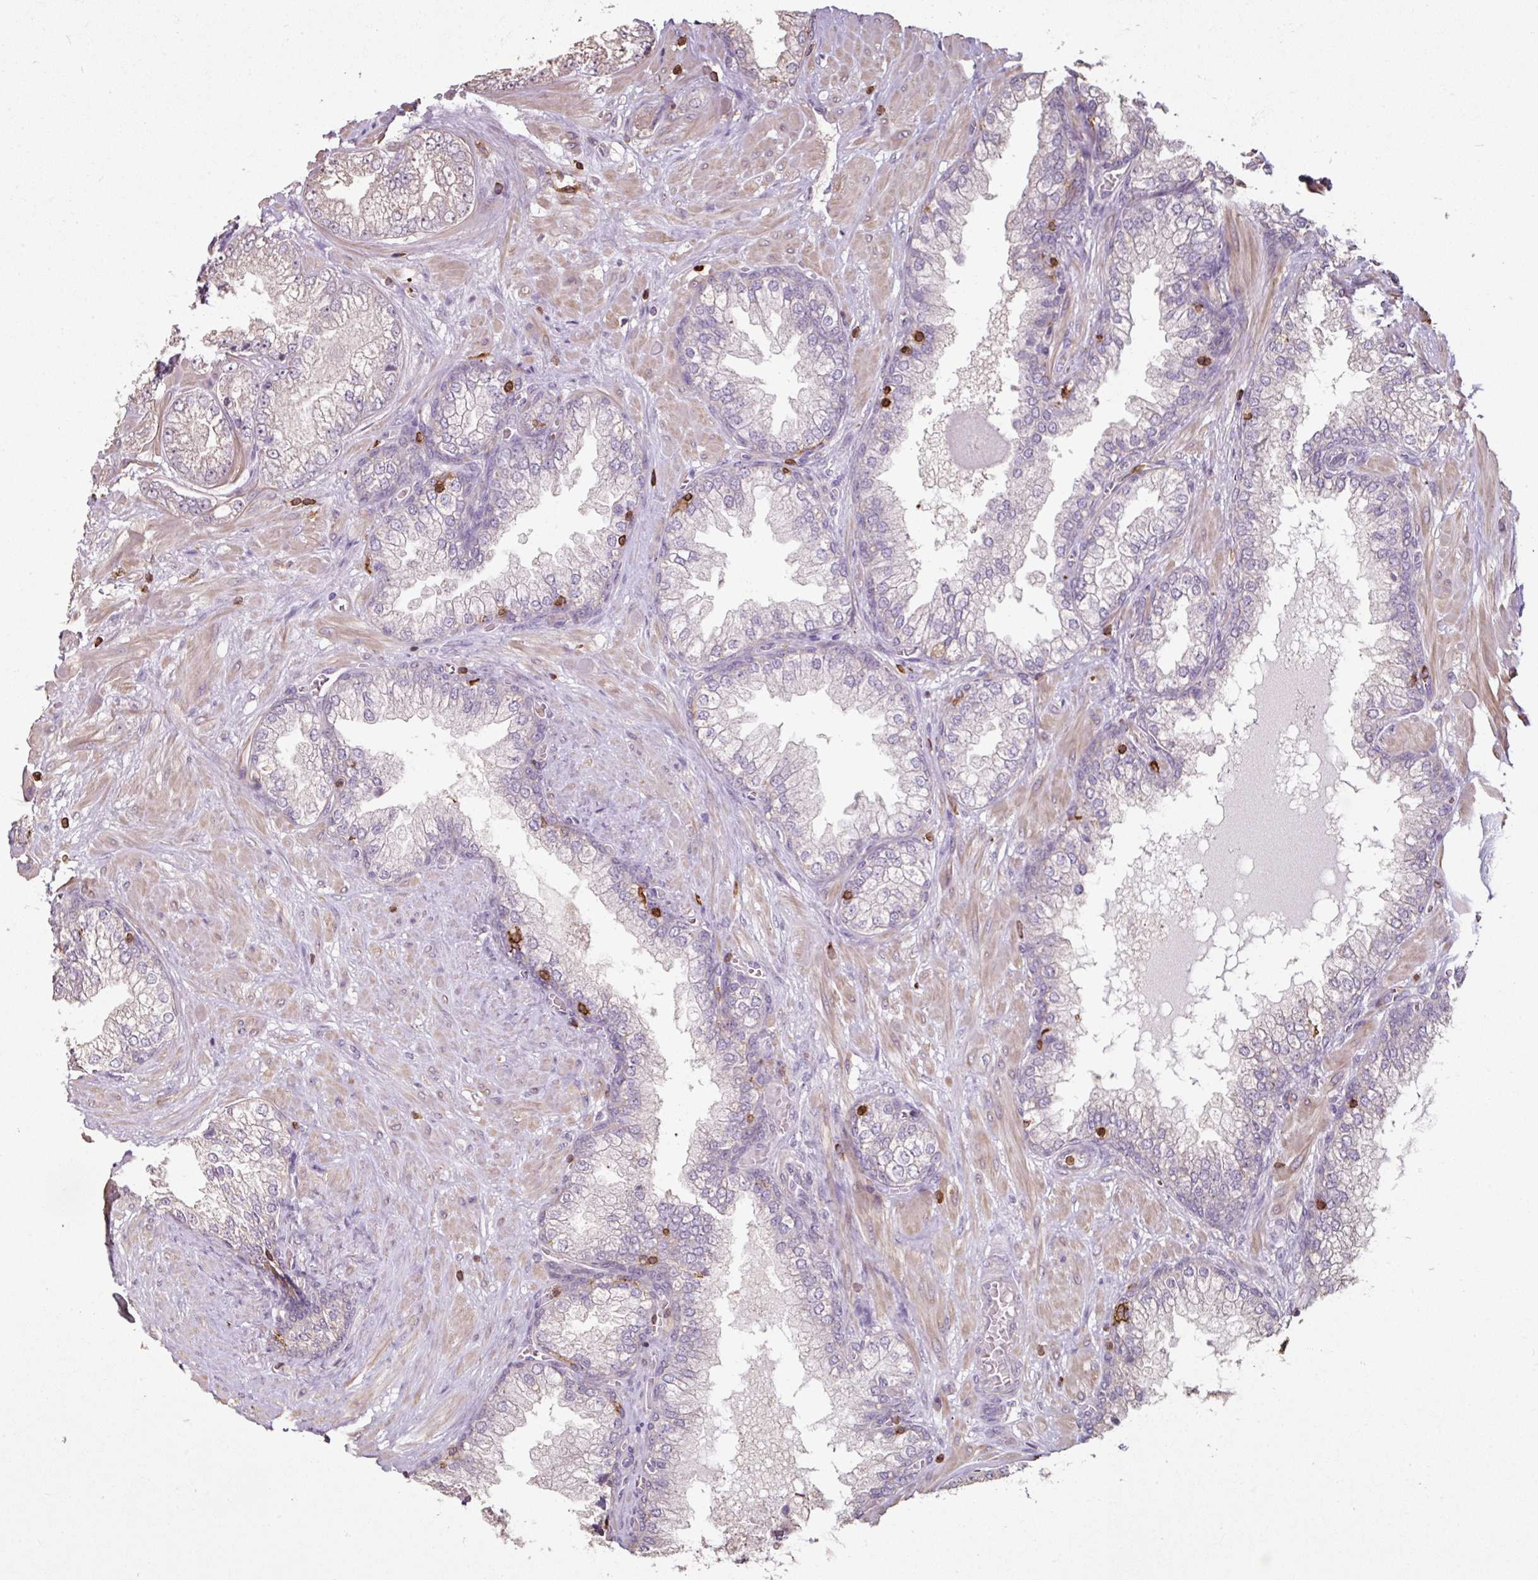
{"staining": {"intensity": "weak", "quantity": "<25%", "location": "cytoplasmic/membranous"}, "tissue": "prostate cancer", "cell_type": "Tumor cells", "image_type": "cancer", "snomed": [{"axis": "morphology", "description": "Adenocarcinoma, Low grade"}, {"axis": "topography", "description": "Prostate"}], "caption": "Prostate cancer stained for a protein using immunohistochemistry (IHC) demonstrates no expression tumor cells.", "gene": "OLFML2B", "patient": {"sex": "male", "age": 57}}